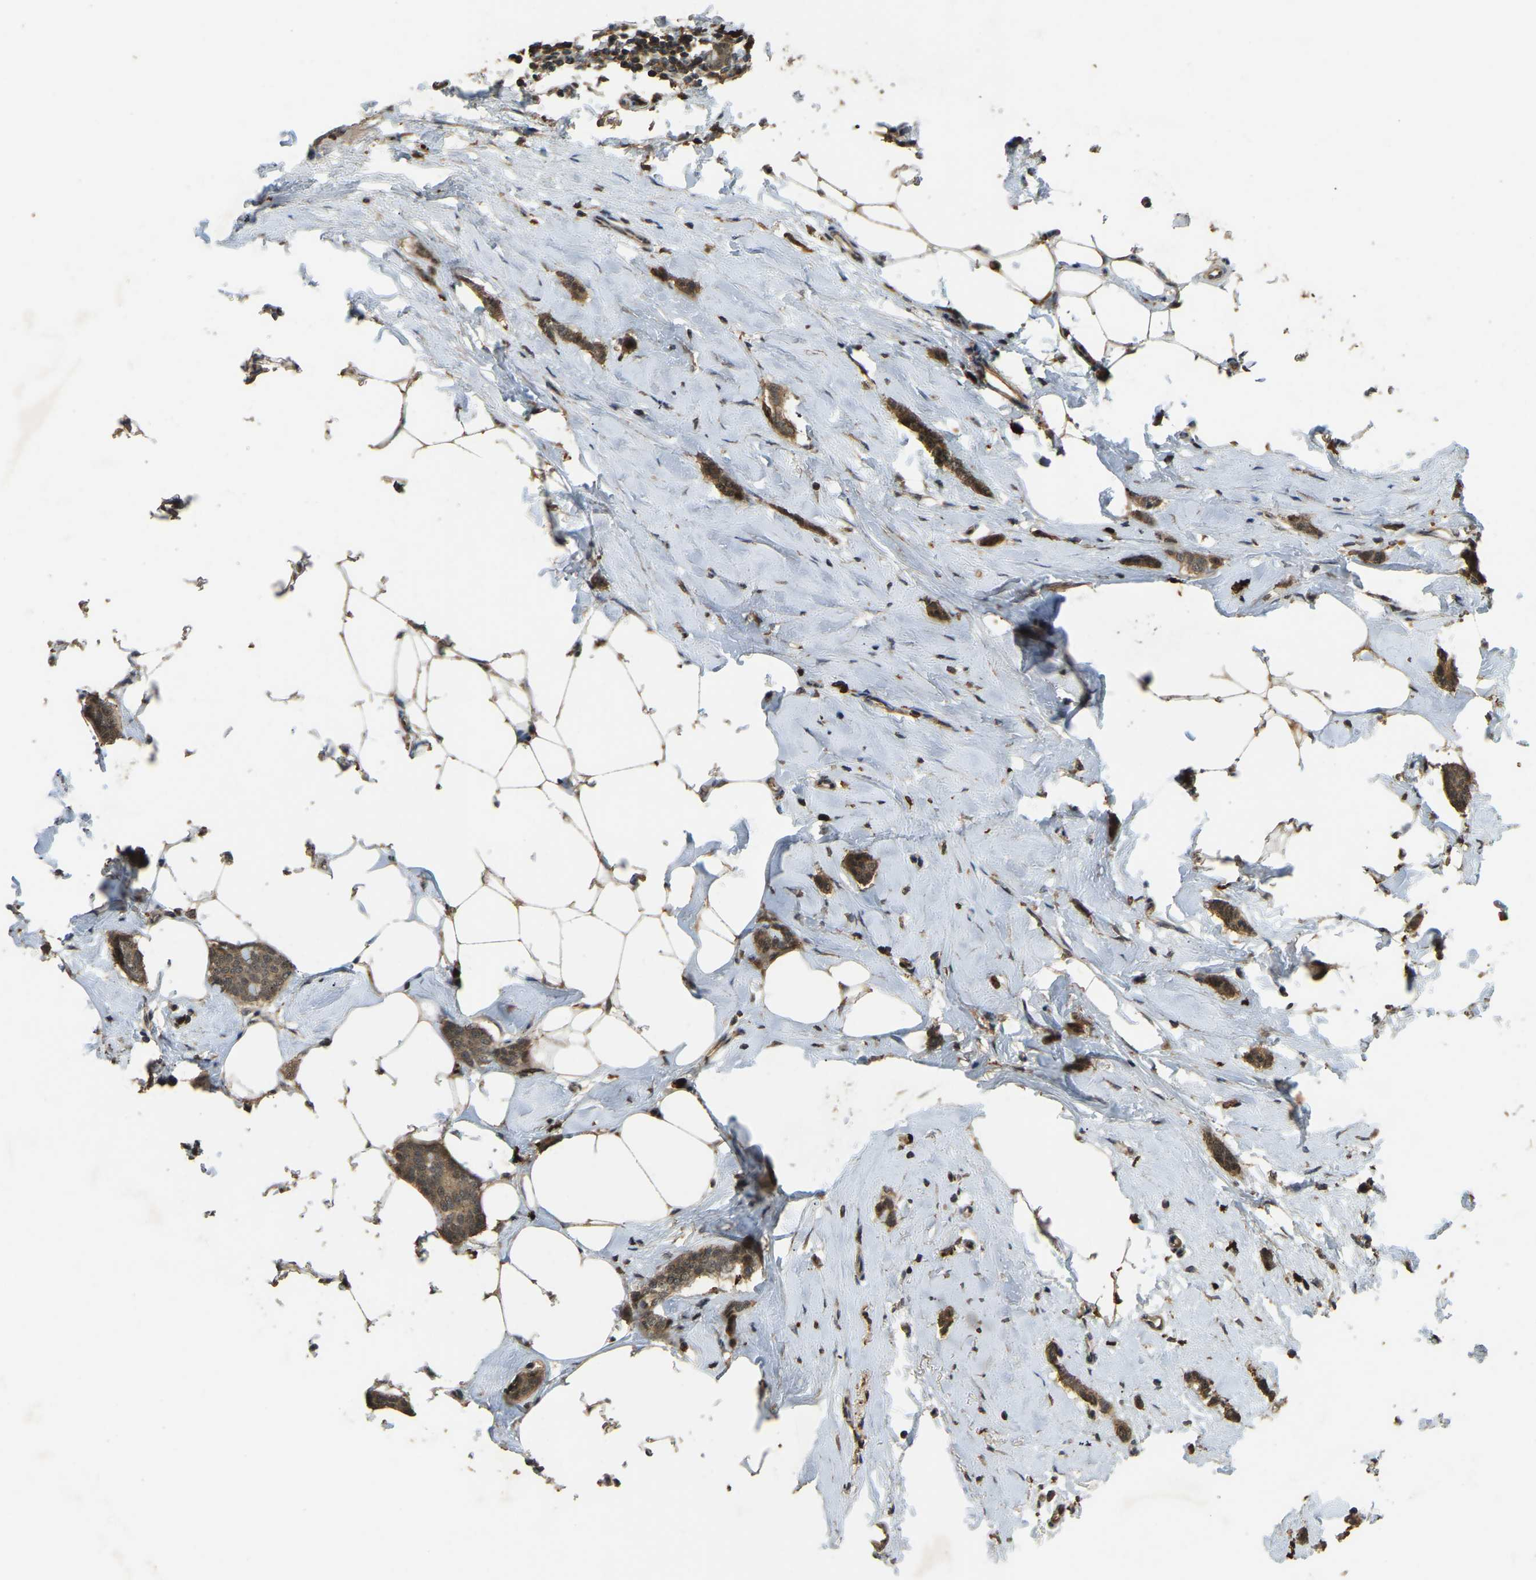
{"staining": {"intensity": "moderate", "quantity": ">75%", "location": "cytoplasmic/membranous"}, "tissue": "breast cancer", "cell_type": "Tumor cells", "image_type": "cancer", "snomed": [{"axis": "morphology", "description": "Lobular carcinoma"}, {"axis": "topography", "description": "Skin"}, {"axis": "topography", "description": "Breast"}], "caption": "DAB immunohistochemical staining of lobular carcinoma (breast) exhibits moderate cytoplasmic/membranous protein staining in approximately >75% of tumor cells. (IHC, brightfield microscopy, high magnification).", "gene": "RNF141", "patient": {"sex": "female", "age": 46}}